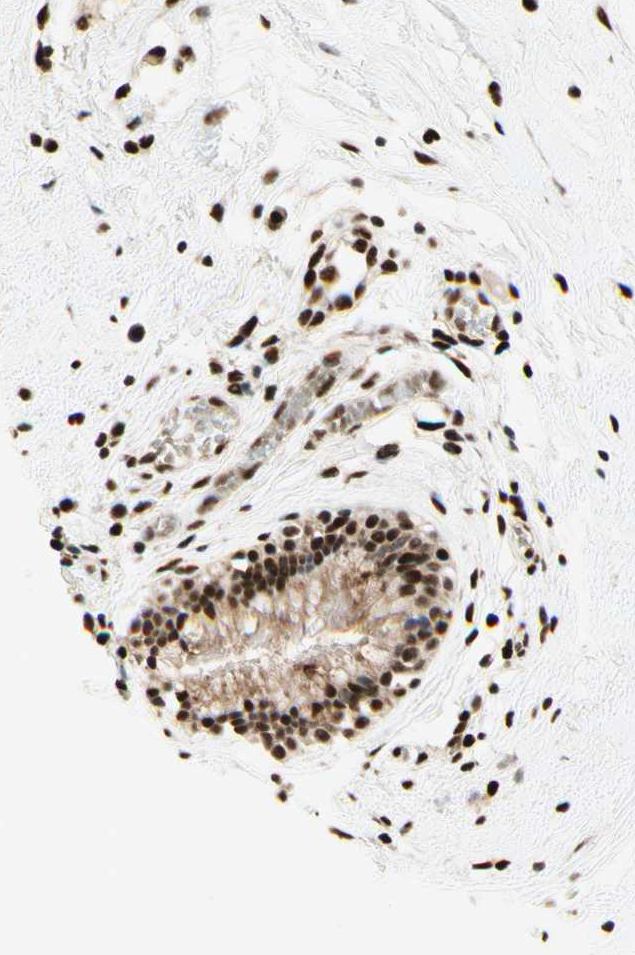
{"staining": {"intensity": "strong", "quantity": ">75%", "location": "nuclear"}, "tissue": "nasopharynx", "cell_type": "Respiratory epithelial cells", "image_type": "normal", "snomed": [{"axis": "morphology", "description": "Normal tissue, NOS"}, {"axis": "morphology", "description": "Inflammation, NOS"}, {"axis": "topography", "description": "Nasopharynx"}], "caption": "This is a histology image of immunohistochemistry staining of normal nasopharynx, which shows strong expression in the nuclear of respiratory epithelial cells.", "gene": "NR3C1", "patient": {"sex": "male", "age": 48}}